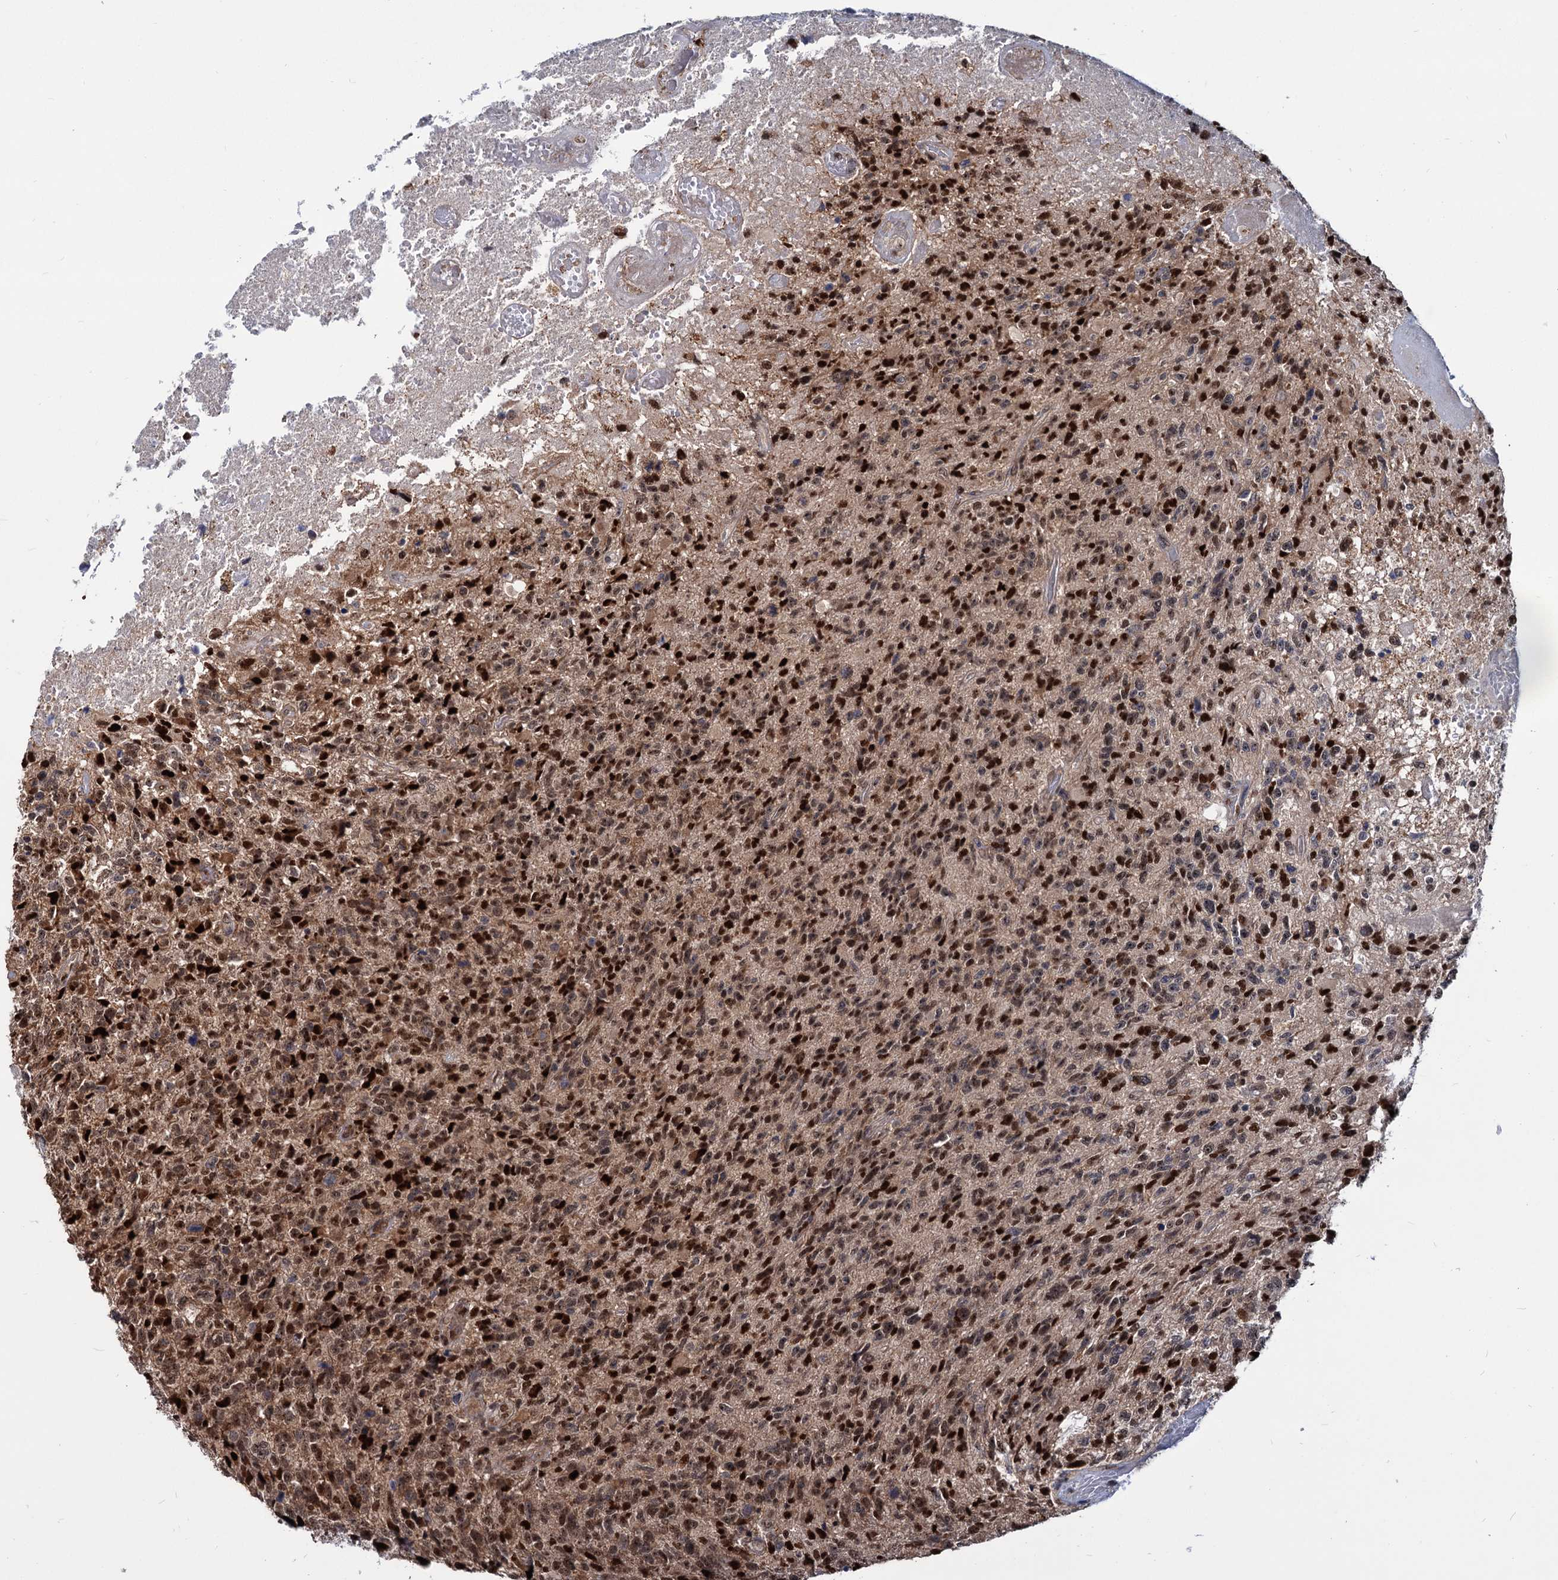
{"staining": {"intensity": "strong", "quantity": ">75%", "location": "cytoplasmic/membranous,nuclear"}, "tissue": "glioma", "cell_type": "Tumor cells", "image_type": "cancer", "snomed": [{"axis": "morphology", "description": "Glioma, malignant, High grade"}, {"axis": "topography", "description": "Brain"}], "caption": "A histopathology image showing strong cytoplasmic/membranous and nuclear positivity in approximately >75% of tumor cells in malignant glioma (high-grade), as visualized by brown immunohistochemical staining.", "gene": "UBLCP1", "patient": {"sex": "male", "age": 76}}